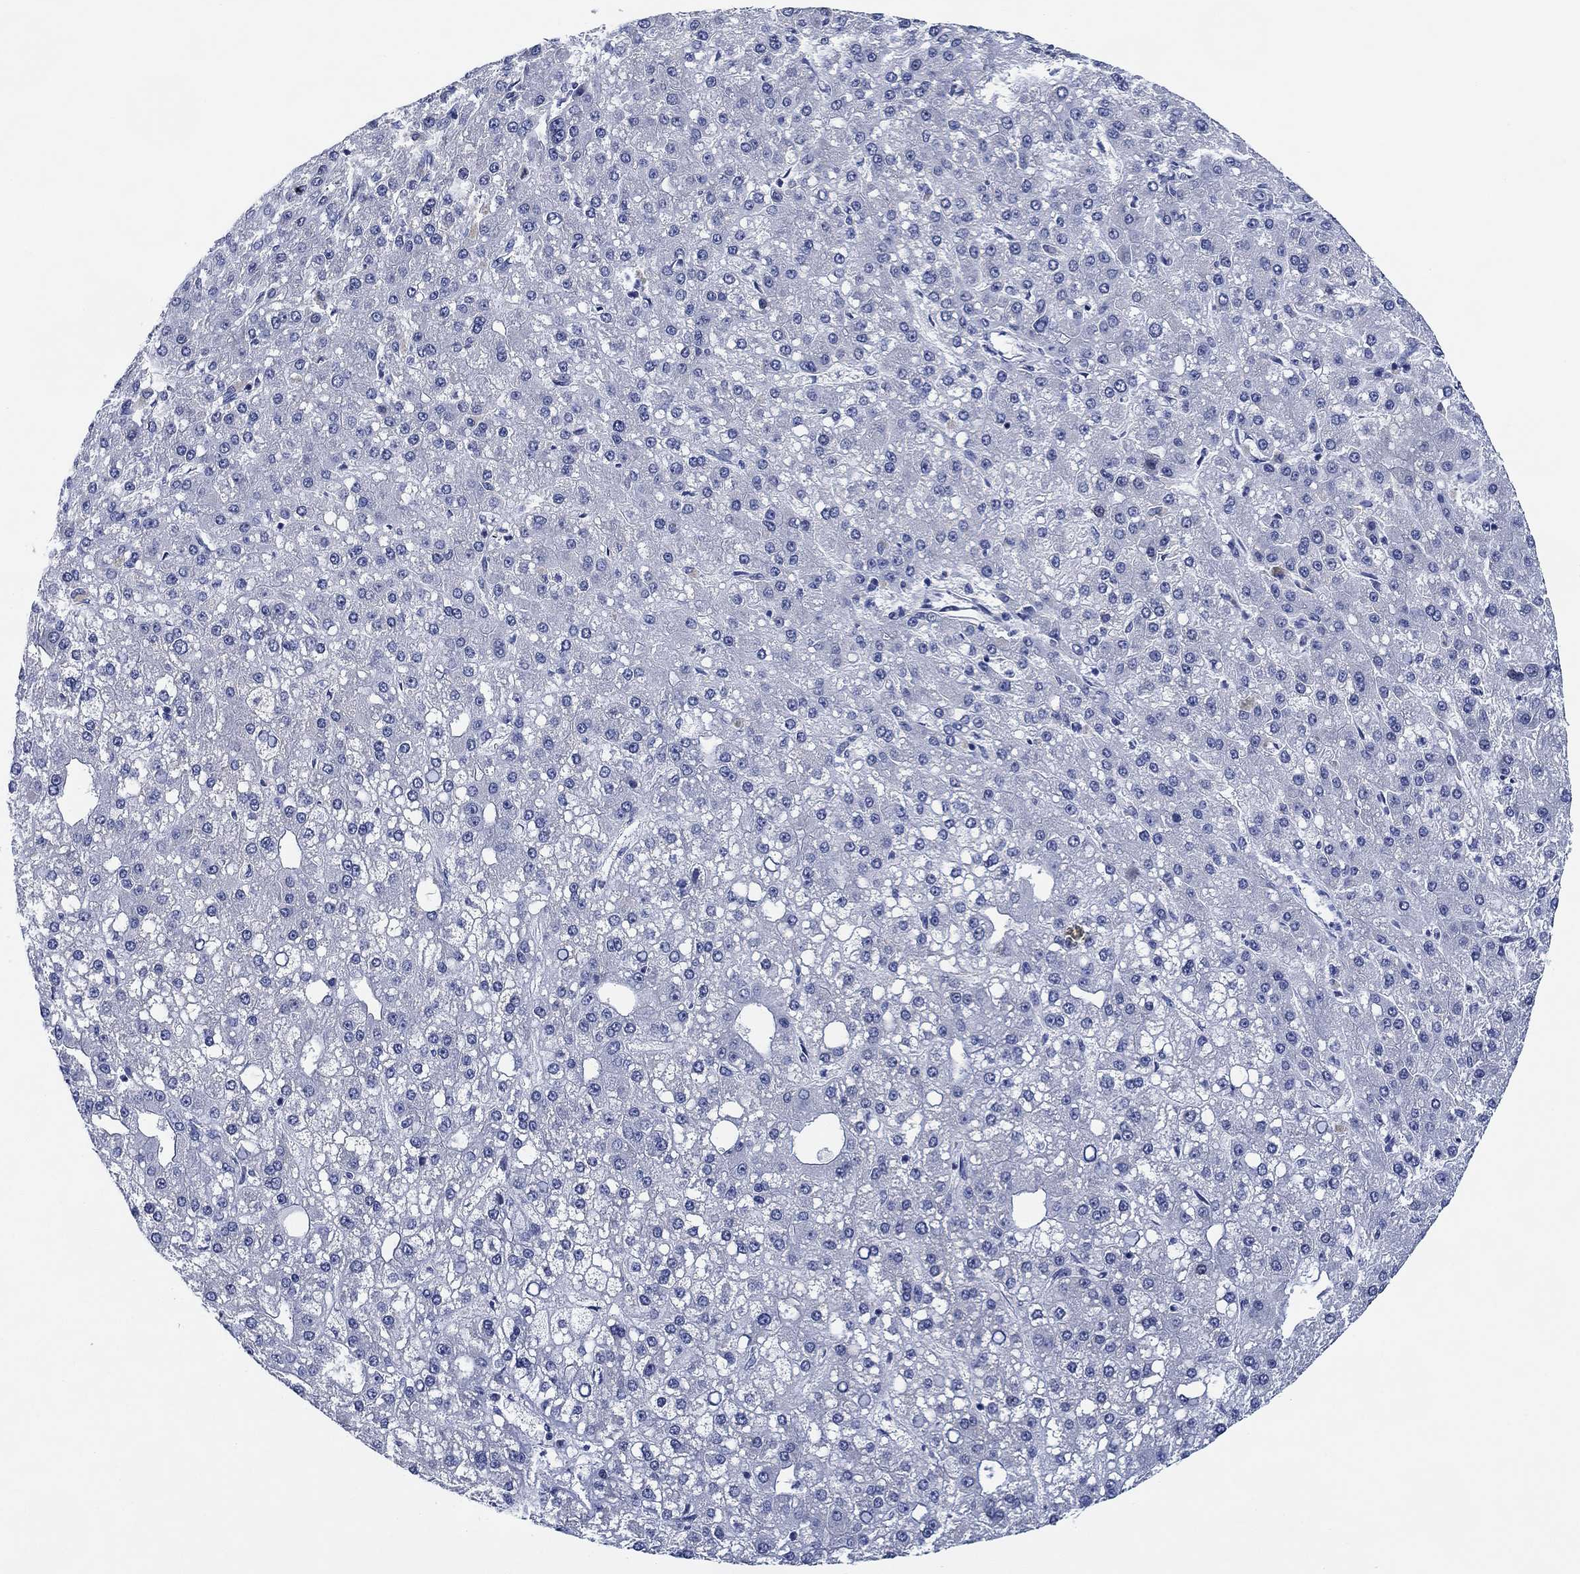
{"staining": {"intensity": "negative", "quantity": "none", "location": "none"}, "tissue": "liver cancer", "cell_type": "Tumor cells", "image_type": "cancer", "snomed": [{"axis": "morphology", "description": "Carcinoma, Hepatocellular, NOS"}, {"axis": "topography", "description": "Liver"}], "caption": "Human liver hepatocellular carcinoma stained for a protein using immunohistochemistry demonstrates no positivity in tumor cells.", "gene": "DAZL", "patient": {"sex": "male", "age": 67}}